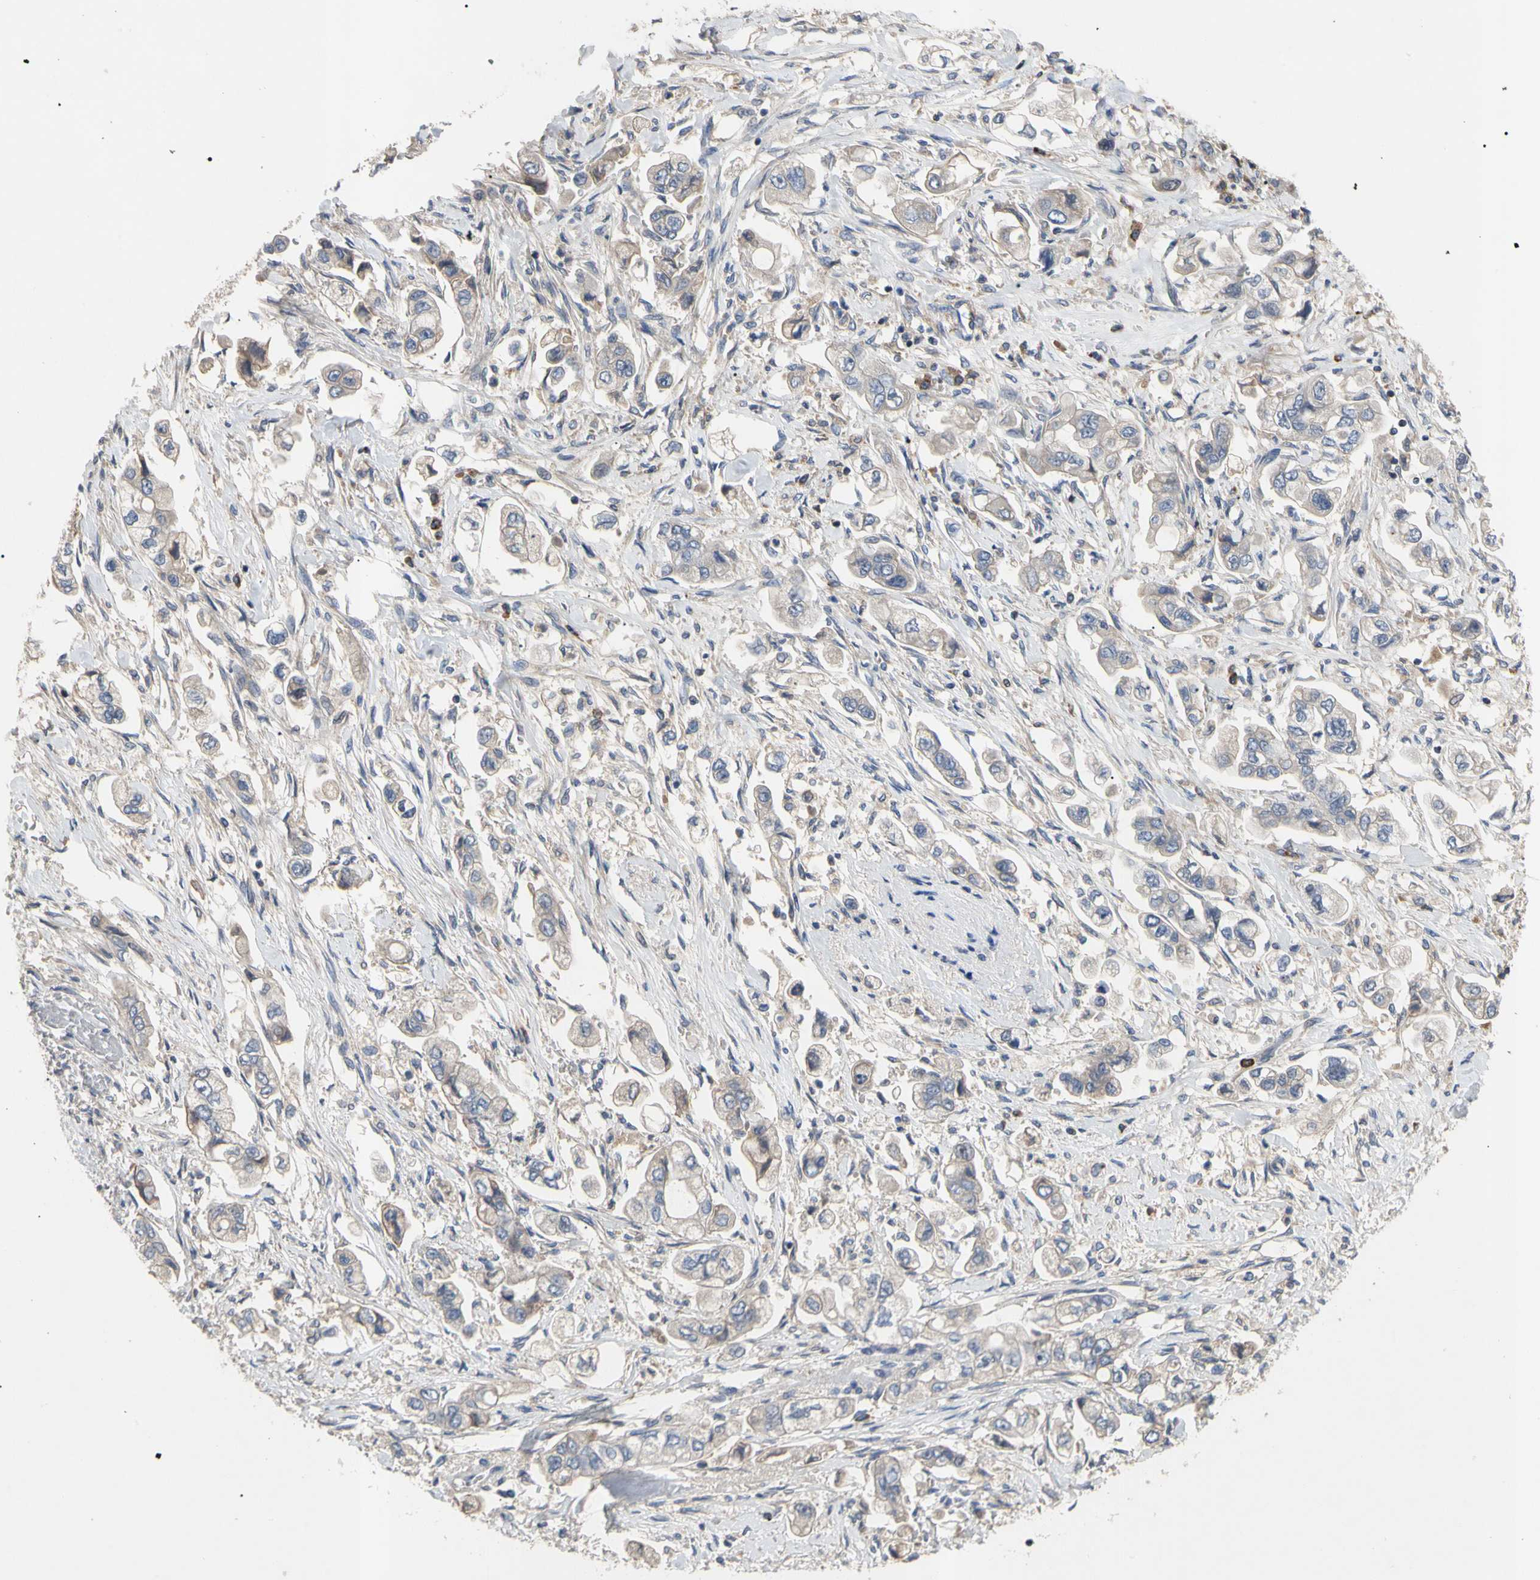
{"staining": {"intensity": "weak", "quantity": "<25%", "location": "cytoplasmic/membranous"}, "tissue": "stomach cancer", "cell_type": "Tumor cells", "image_type": "cancer", "snomed": [{"axis": "morphology", "description": "Adenocarcinoma, NOS"}, {"axis": "topography", "description": "Stomach"}], "caption": "Protein analysis of stomach cancer displays no significant positivity in tumor cells.", "gene": "ADA2", "patient": {"sex": "male", "age": 62}}